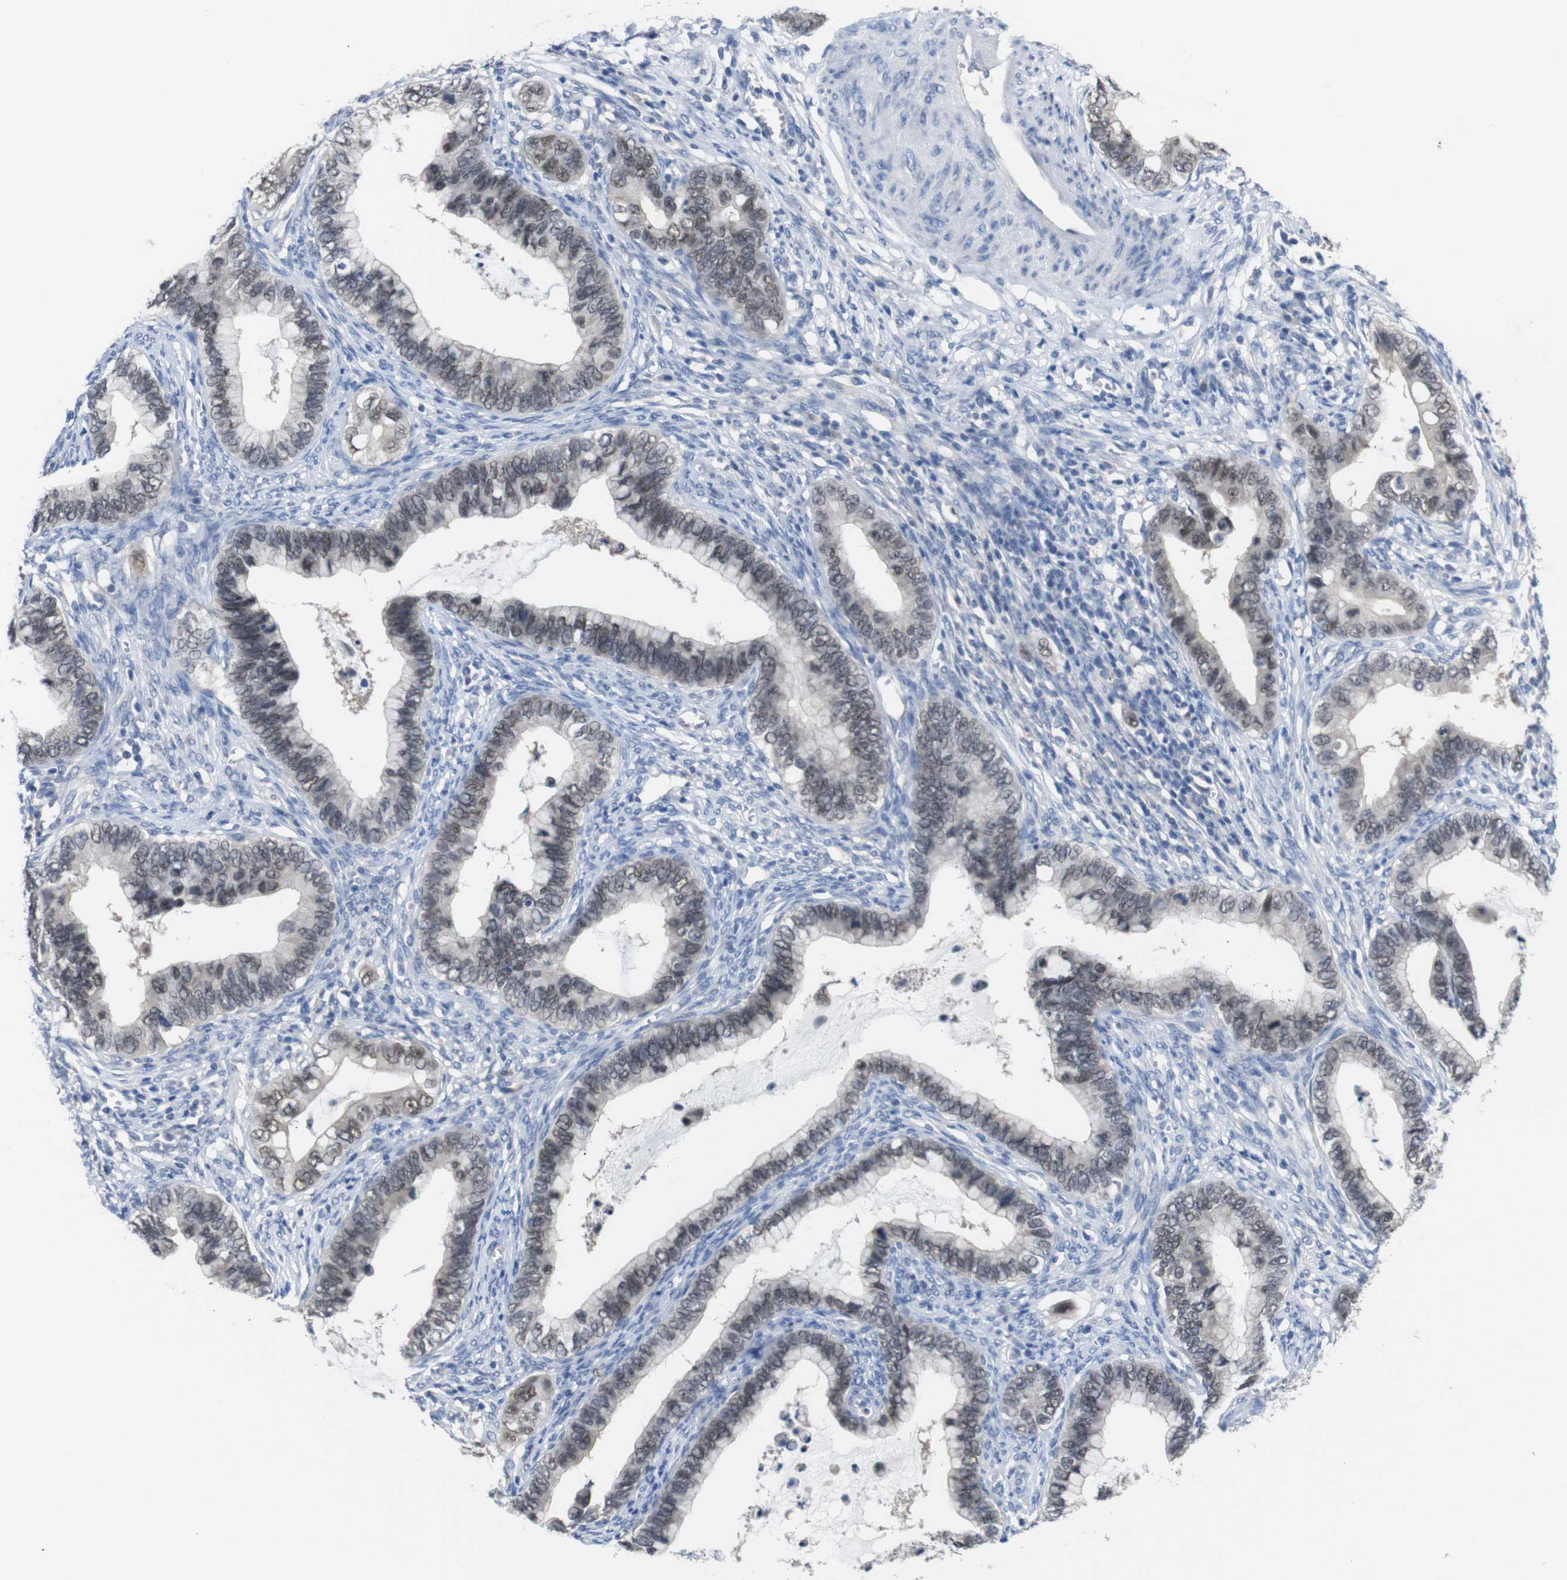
{"staining": {"intensity": "weak", "quantity": "25%-75%", "location": "nuclear"}, "tissue": "cervical cancer", "cell_type": "Tumor cells", "image_type": "cancer", "snomed": [{"axis": "morphology", "description": "Adenocarcinoma, NOS"}, {"axis": "topography", "description": "Cervix"}], "caption": "Cervical cancer was stained to show a protein in brown. There is low levels of weak nuclear expression in approximately 25%-75% of tumor cells. The staining was performed using DAB (3,3'-diaminobenzidine), with brown indicating positive protein expression. Nuclei are stained blue with hematoxylin.", "gene": "HNF1A", "patient": {"sex": "female", "age": 44}}